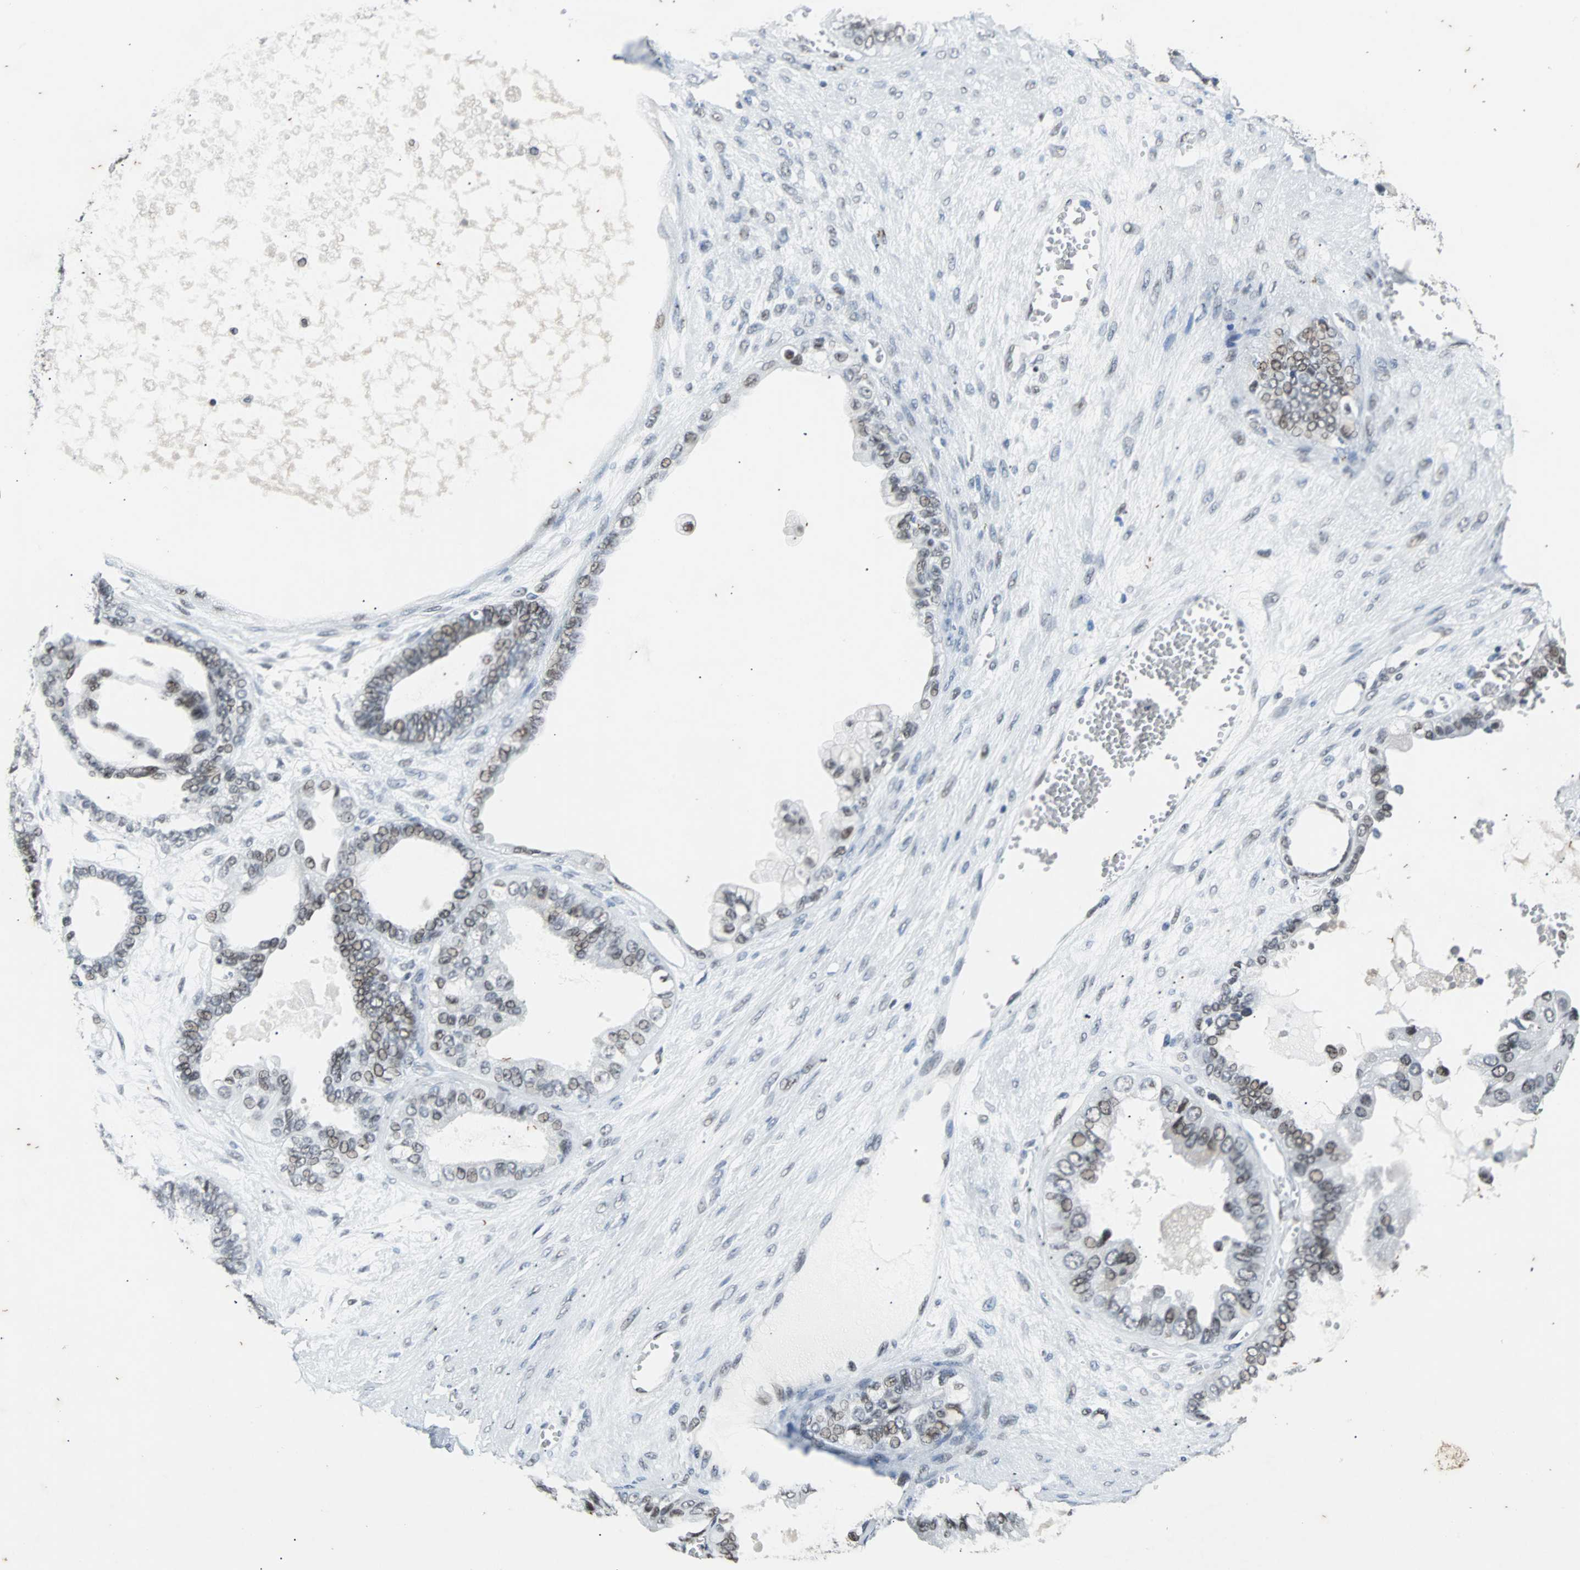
{"staining": {"intensity": "moderate", "quantity": "25%-75%", "location": "nuclear"}, "tissue": "ovarian cancer", "cell_type": "Tumor cells", "image_type": "cancer", "snomed": [{"axis": "morphology", "description": "Carcinoma, NOS"}, {"axis": "morphology", "description": "Carcinoma, endometroid"}, {"axis": "topography", "description": "Ovary"}], "caption": "The photomicrograph exhibits immunohistochemical staining of ovarian cancer. There is moderate nuclear expression is present in about 25%-75% of tumor cells. The staining is performed using DAB brown chromogen to label protein expression. The nuclei are counter-stained blue using hematoxylin.", "gene": "GATAD2A", "patient": {"sex": "female", "age": 50}}